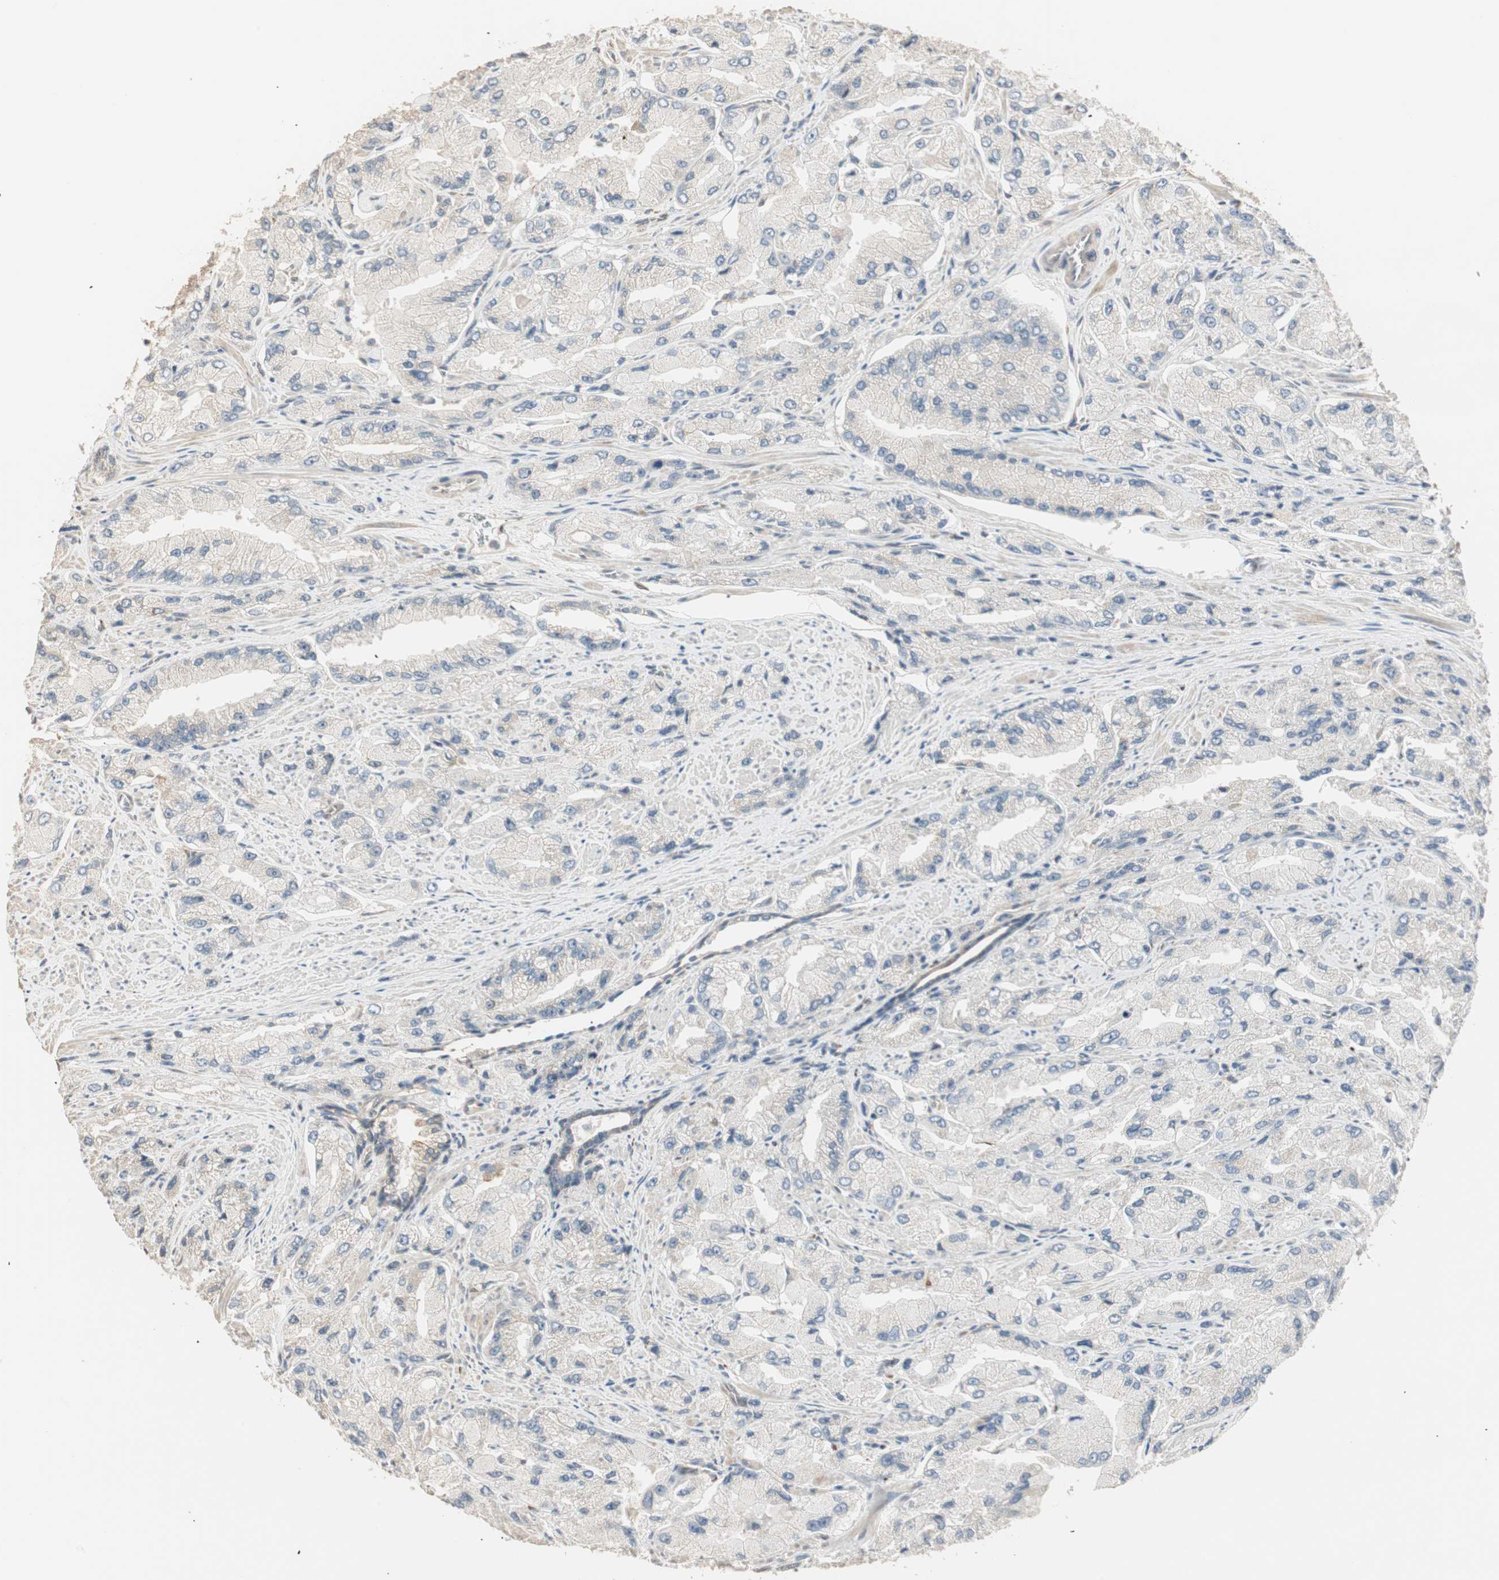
{"staining": {"intensity": "weak", "quantity": "<25%", "location": "cytoplasmic/membranous"}, "tissue": "prostate cancer", "cell_type": "Tumor cells", "image_type": "cancer", "snomed": [{"axis": "morphology", "description": "Adenocarcinoma, High grade"}, {"axis": "topography", "description": "Prostate"}], "caption": "There is no significant staining in tumor cells of high-grade adenocarcinoma (prostate).", "gene": "TASOR", "patient": {"sex": "male", "age": 58}}